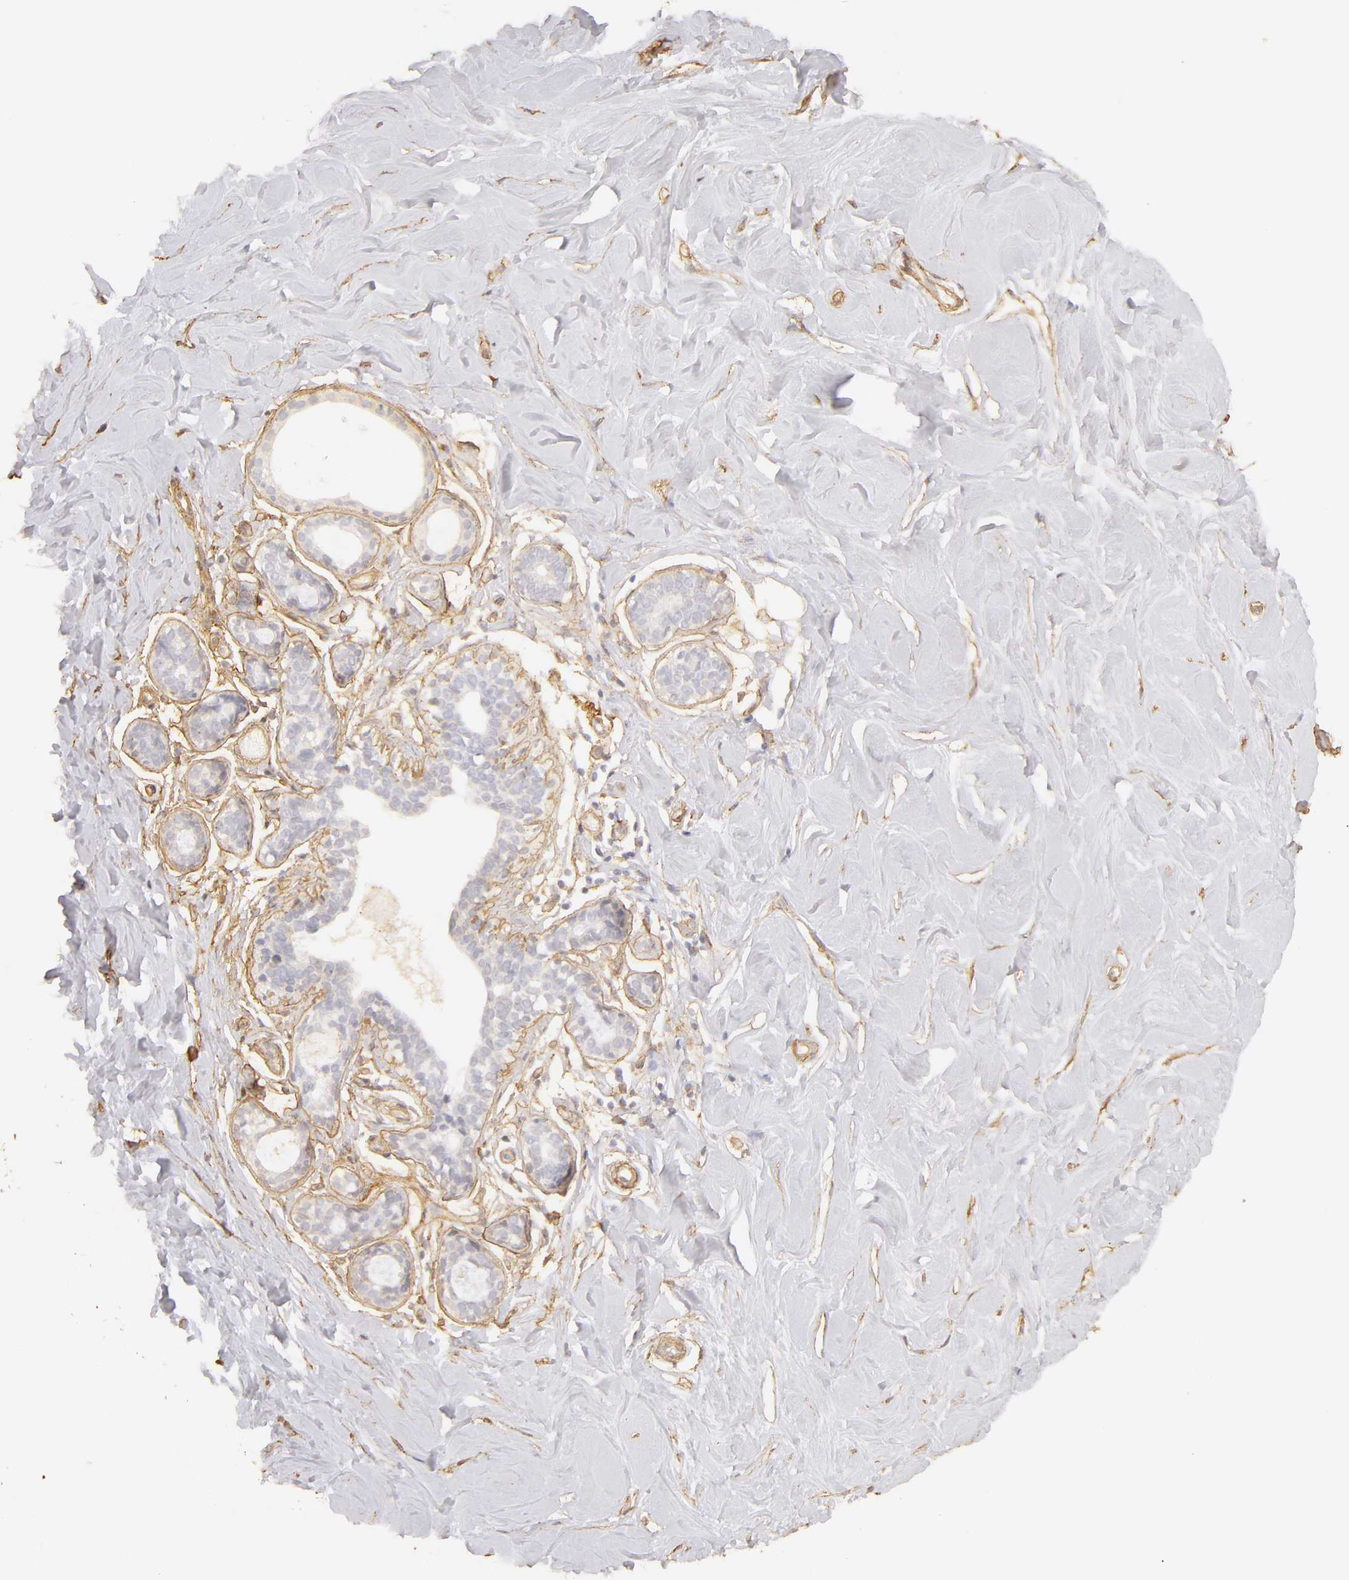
{"staining": {"intensity": "weak", "quantity": "25%-75%", "location": "cytoplasmic/membranous"}, "tissue": "breast", "cell_type": "Adipocytes", "image_type": "normal", "snomed": [{"axis": "morphology", "description": "Normal tissue, NOS"}, {"axis": "topography", "description": "Breast"}], "caption": "A brown stain labels weak cytoplasmic/membranous positivity of a protein in adipocytes of benign breast.", "gene": "COL4A1", "patient": {"sex": "female", "age": 44}}